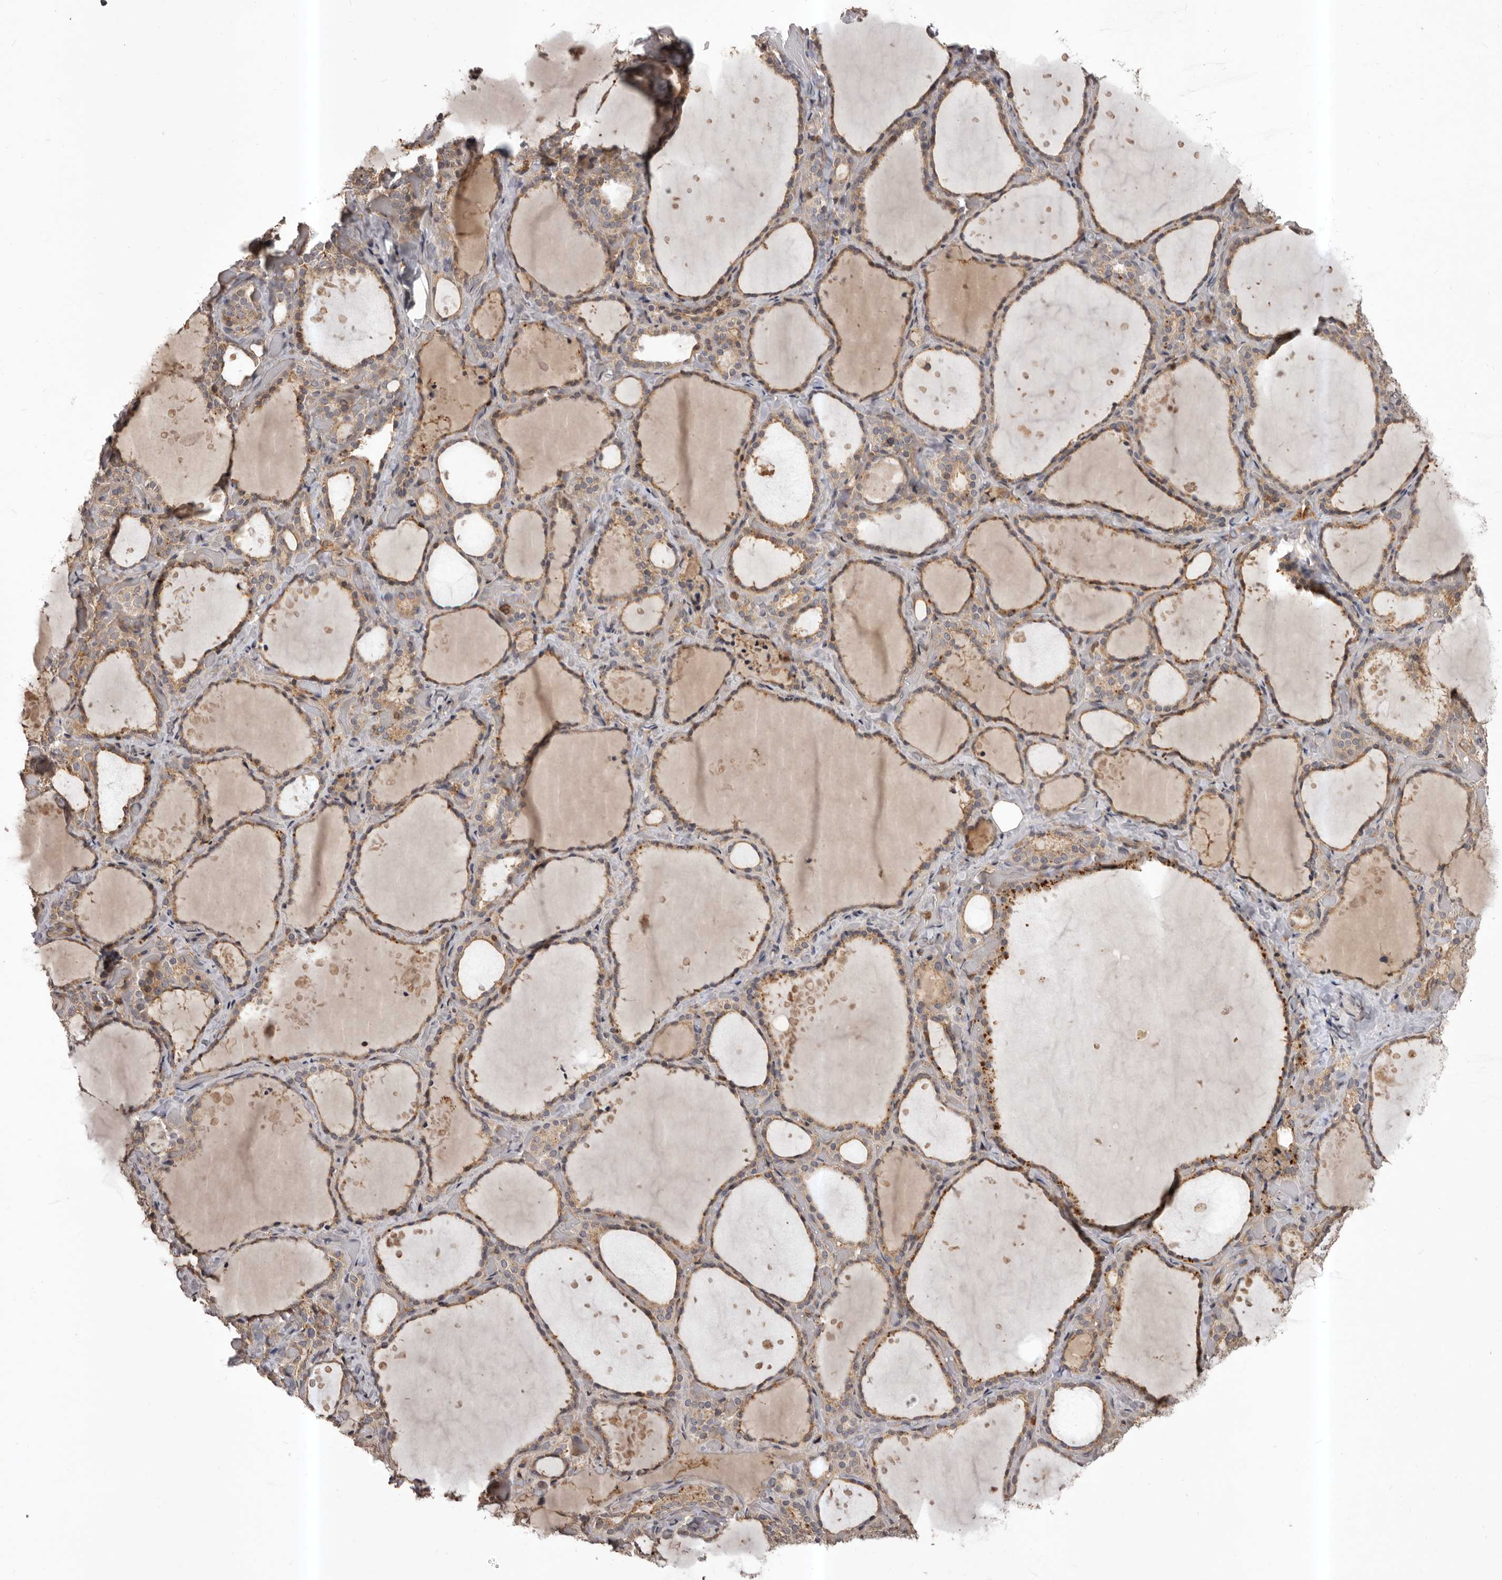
{"staining": {"intensity": "moderate", "quantity": ">75%", "location": "cytoplasmic/membranous"}, "tissue": "thyroid gland", "cell_type": "Glandular cells", "image_type": "normal", "snomed": [{"axis": "morphology", "description": "Normal tissue, NOS"}, {"axis": "topography", "description": "Thyroid gland"}], "caption": "Moderate cytoplasmic/membranous positivity is seen in about >75% of glandular cells in benign thyroid gland.", "gene": "GLIPR2", "patient": {"sex": "female", "age": 44}}